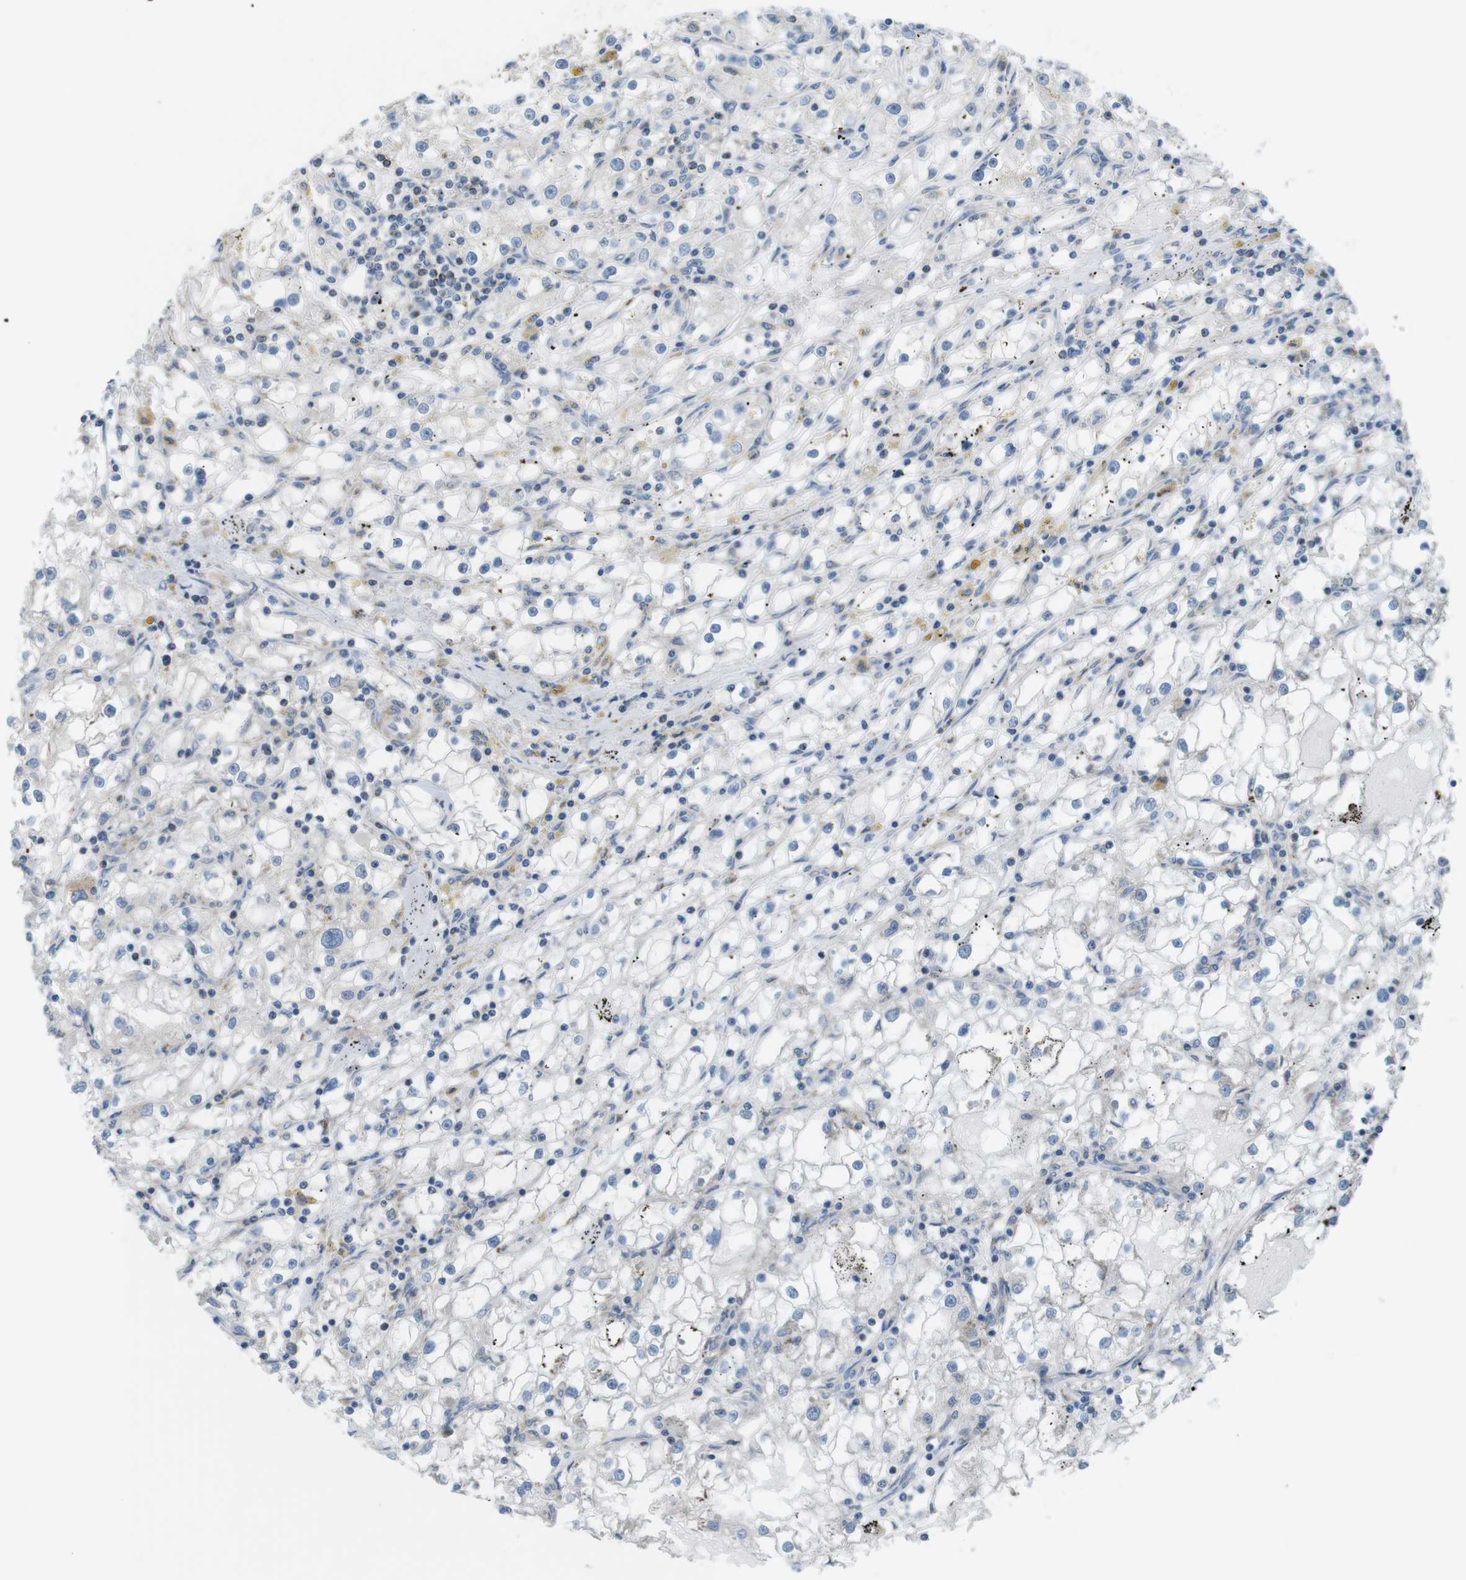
{"staining": {"intensity": "negative", "quantity": "none", "location": "none"}, "tissue": "renal cancer", "cell_type": "Tumor cells", "image_type": "cancer", "snomed": [{"axis": "morphology", "description": "Adenocarcinoma, NOS"}, {"axis": "topography", "description": "Kidney"}], "caption": "This micrograph is of renal cancer stained with immunohistochemistry (IHC) to label a protein in brown with the nuclei are counter-stained blue. There is no expression in tumor cells.", "gene": "GRIK2", "patient": {"sex": "male", "age": 56}}